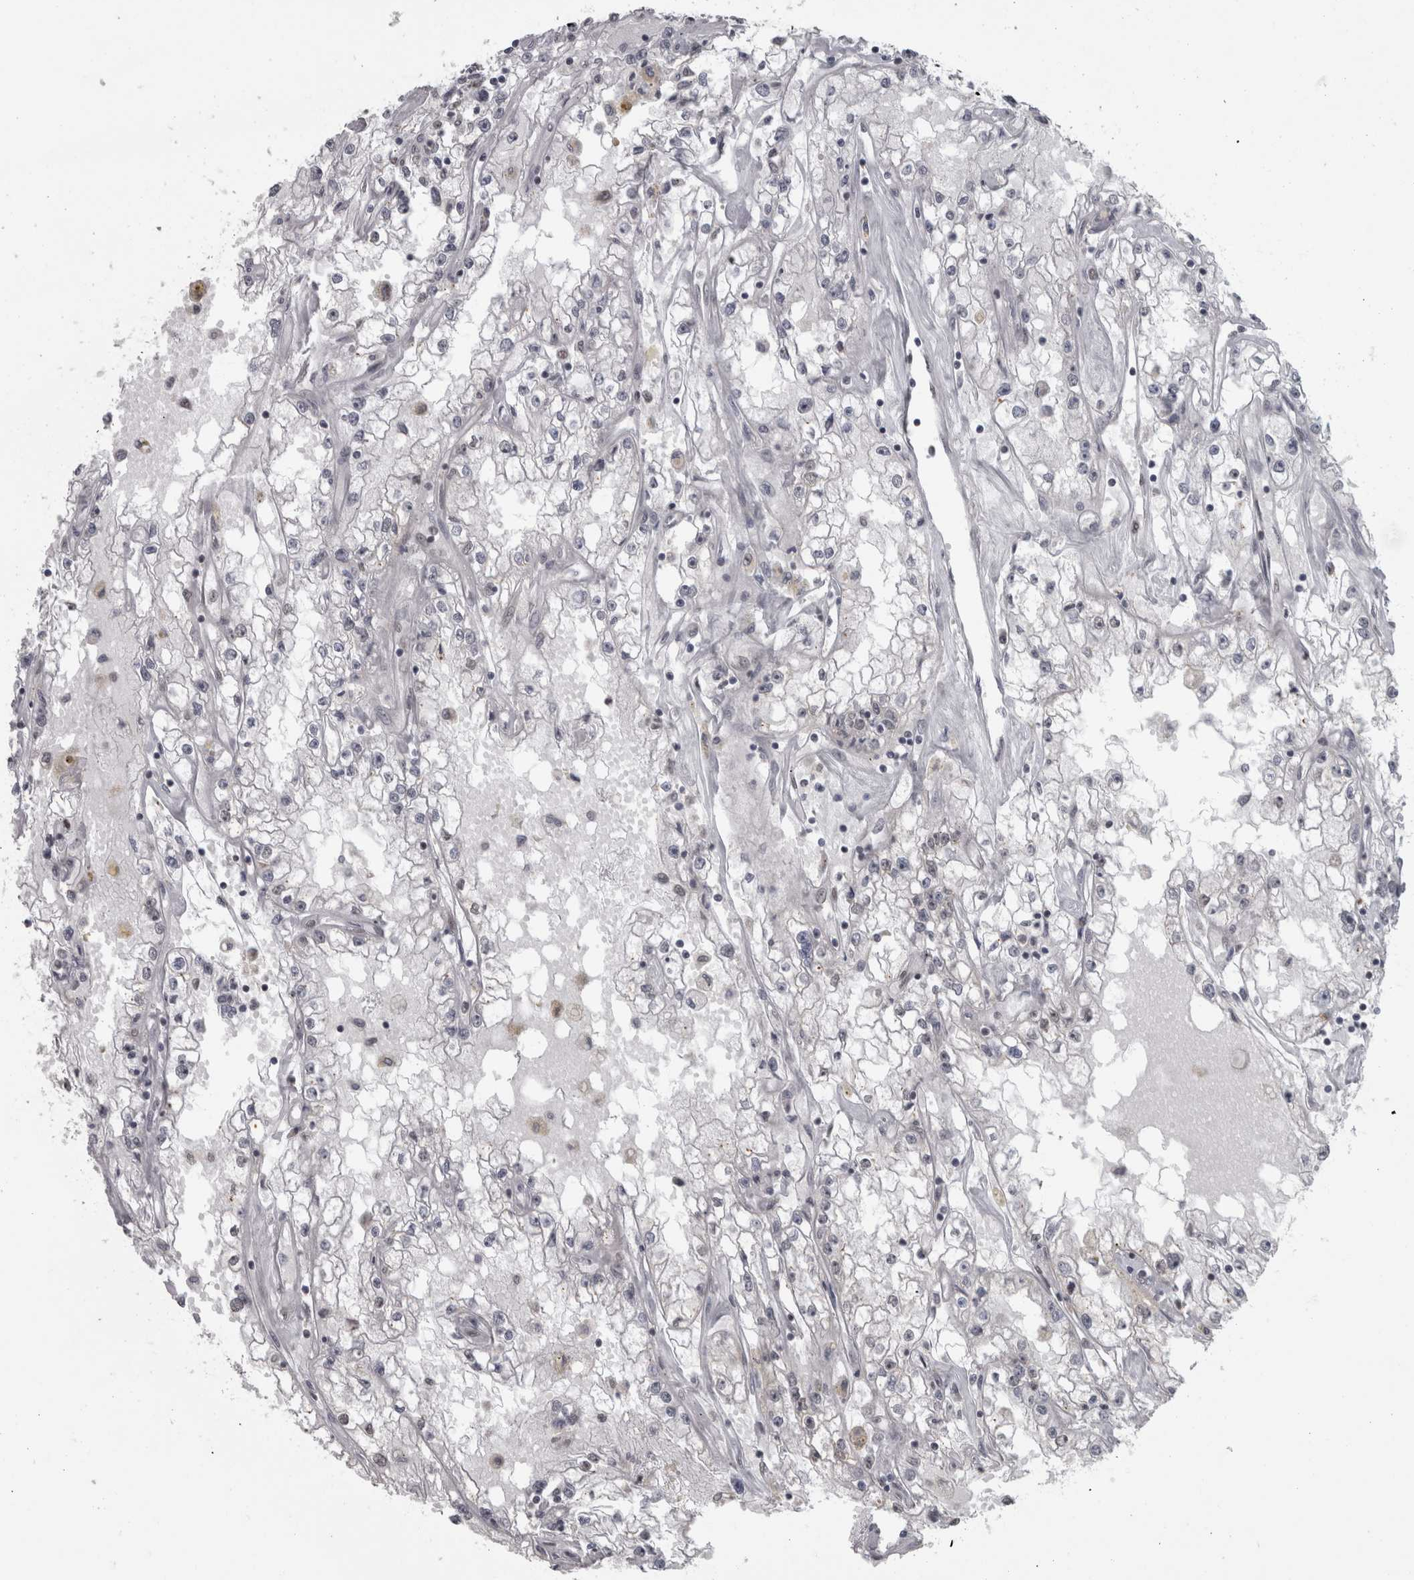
{"staining": {"intensity": "negative", "quantity": "none", "location": "none"}, "tissue": "renal cancer", "cell_type": "Tumor cells", "image_type": "cancer", "snomed": [{"axis": "morphology", "description": "Adenocarcinoma, NOS"}, {"axis": "topography", "description": "Kidney"}], "caption": "A high-resolution image shows immunohistochemistry staining of renal adenocarcinoma, which exhibits no significant staining in tumor cells.", "gene": "MICU3", "patient": {"sex": "male", "age": 56}}